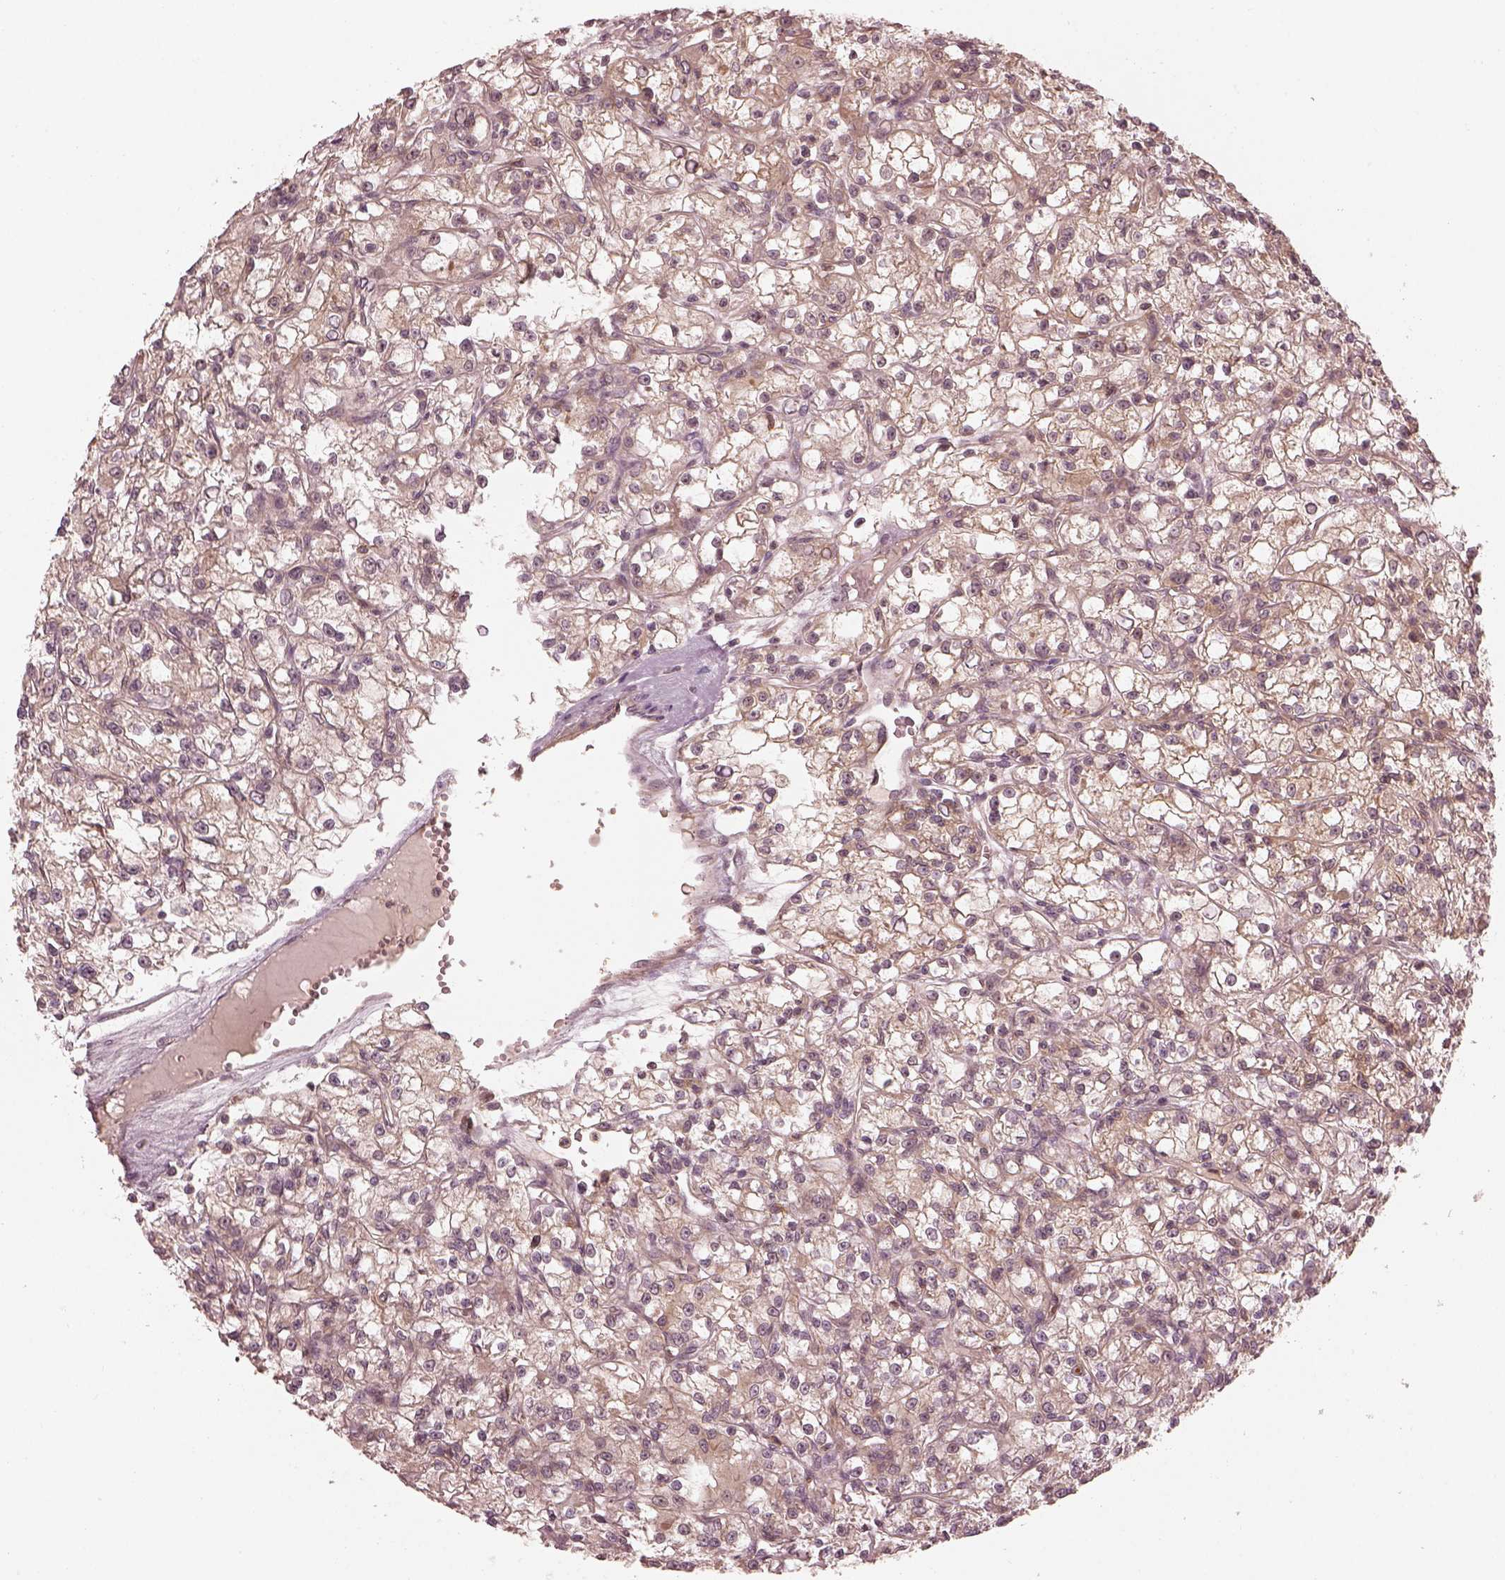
{"staining": {"intensity": "weak", "quantity": "<25%", "location": "cytoplasmic/membranous"}, "tissue": "renal cancer", "cell_type": "Tumor cells", "image_type": "cancer", "snomed": [{"axis": "morphology", "description": "Adenocarcinoma, NOS"}, {"axis": "topography", "description": "Kidney"}], "caption": "The immunohistochemistry histopathology image has no significant expression in tumor cells of renal cancer (adenocarcinoma) tissue. (DAB immunohistochemistry visualized using brightfield microscopy, high magnification).", "gene": "FAM107B", "patient": {"sex": "female", "age": 59}}